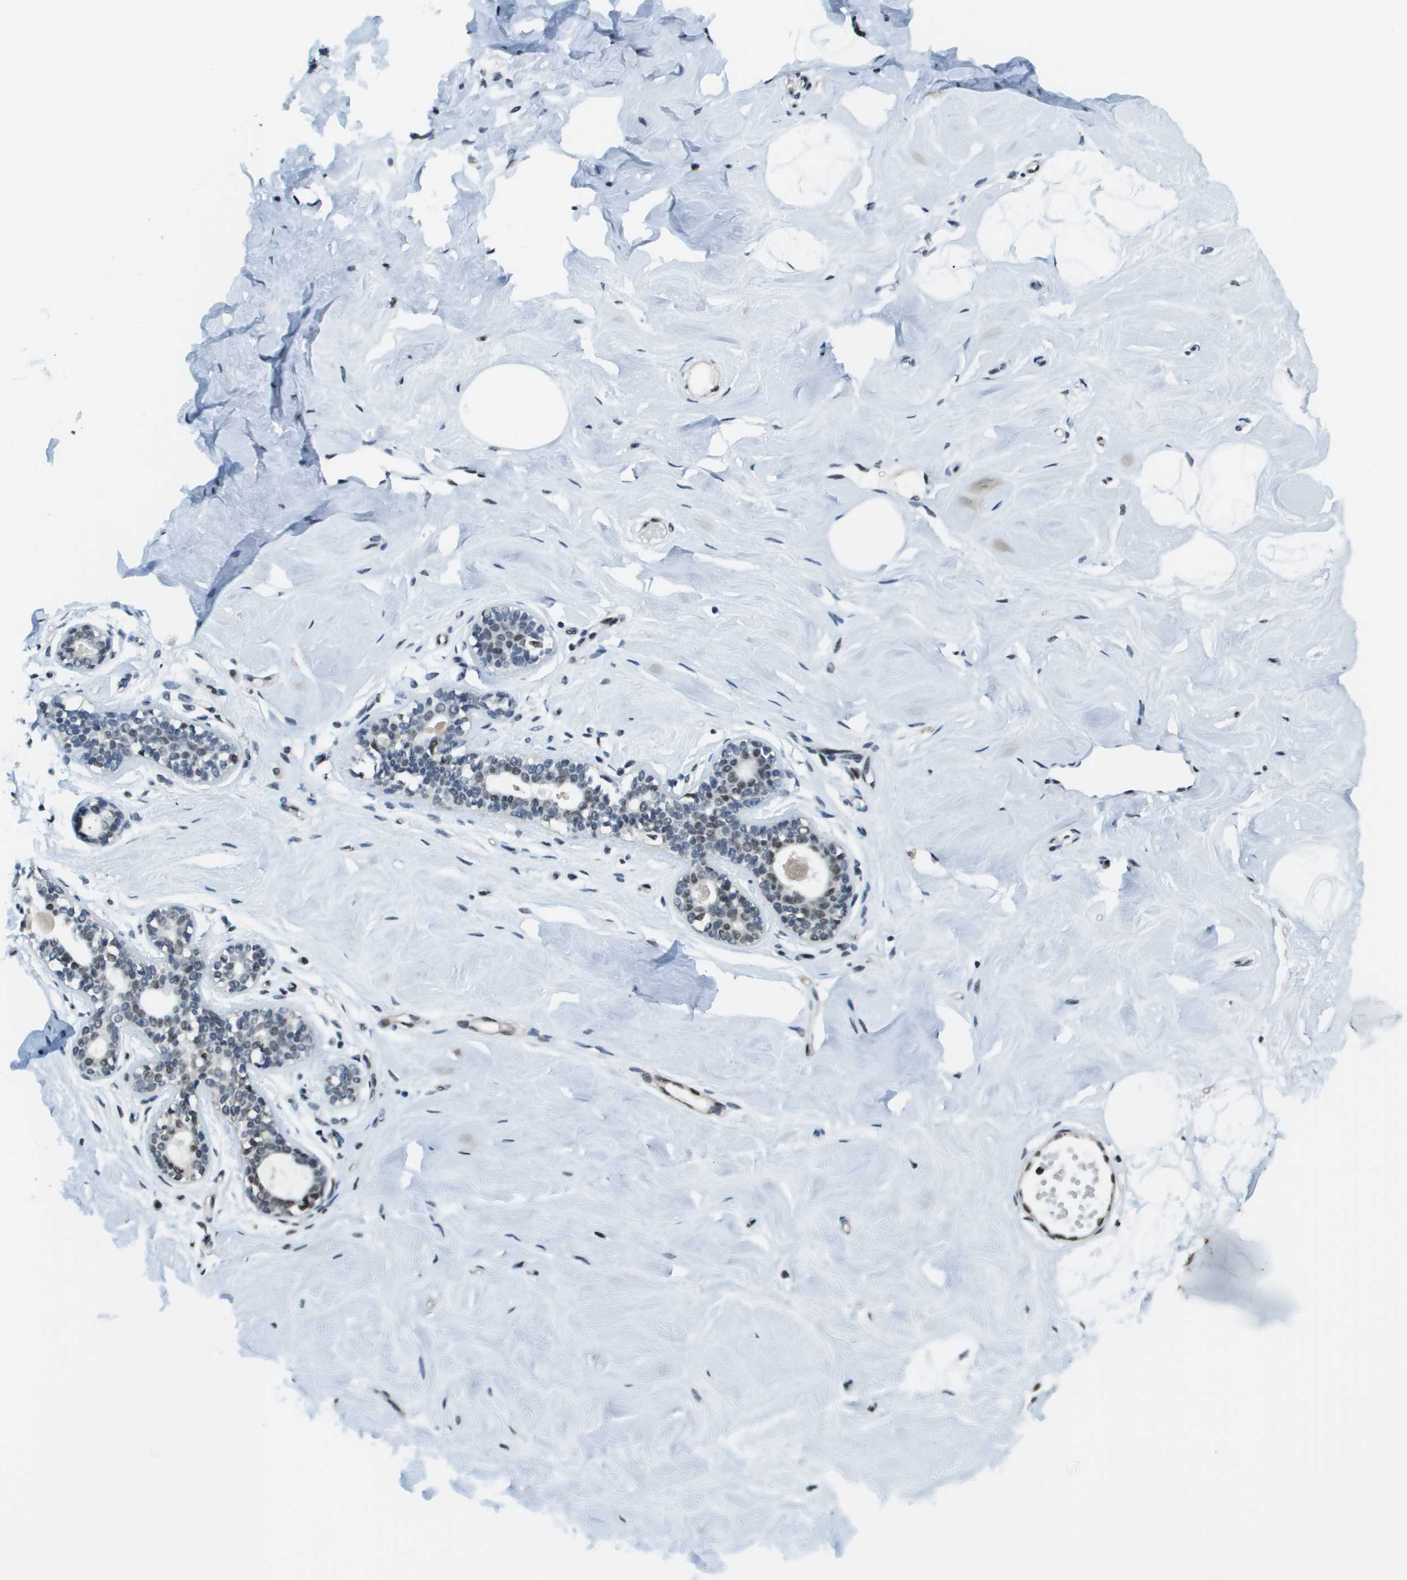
{"staining": {"intensity": "negative", "quantity": "none", "location": "none"}, "tissue": "breast", "cell_type": "Adipocytes", "image_type": "normal", "snomed": [{"axis": "morphology", "description": "Normal tissue, NOS"}, {"axis": "topography", "description": "Breast"}], "caption": "Histopathology image shows no protein staining in adipocytes of unremarkable breast. (Brightfield microscopy of DAB (3,3'-diaminobenzidine) IHC at high magnification).", "gene": "SP100", "patient": {"sex": "female", "age": 23}}